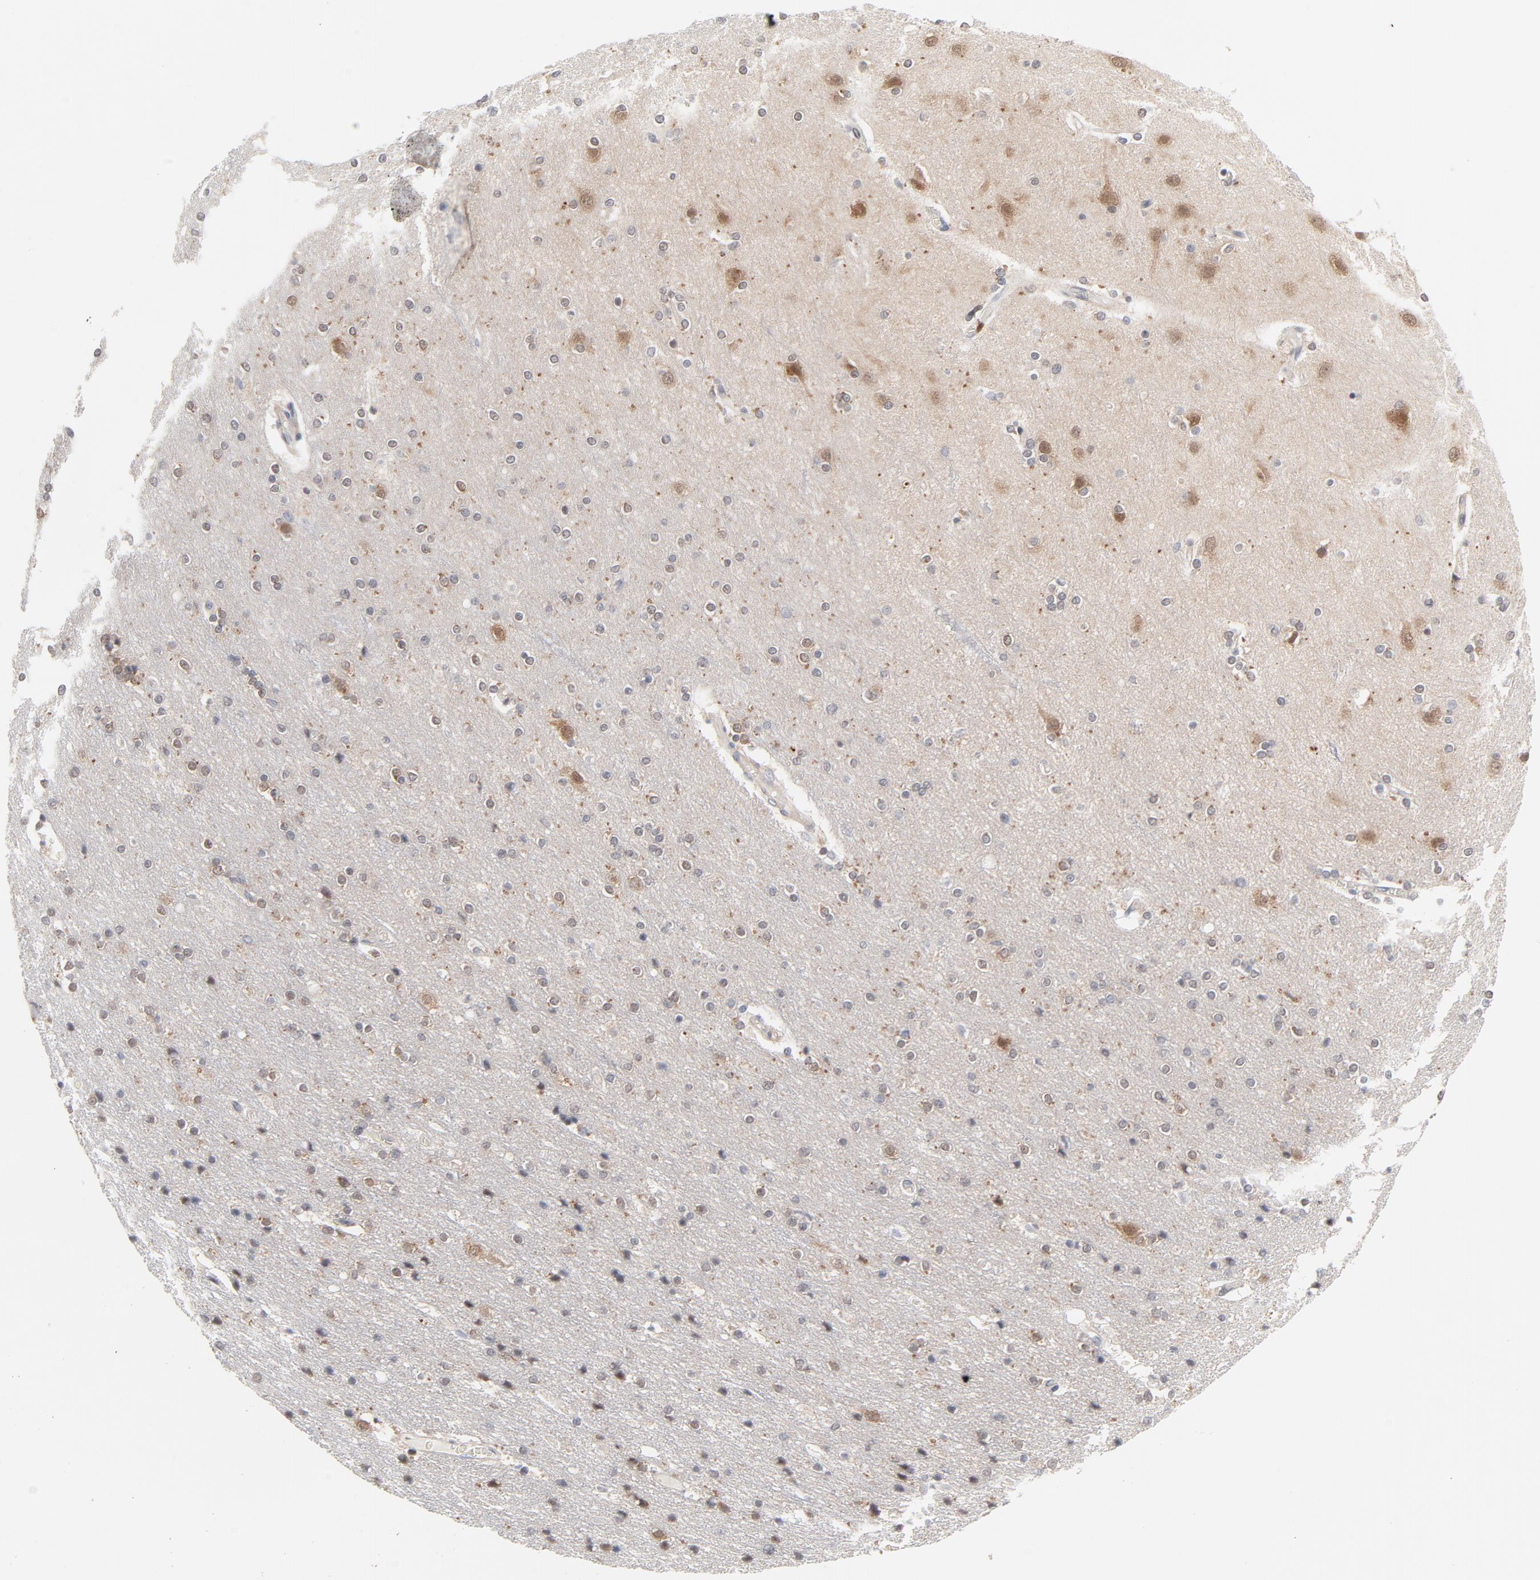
{"staining": {"intensity": "negative", "quantity": "none", "location": "none"}, "tissue": "cerebral cortex", "cell_type": "Endothelial cells", "image_type": "normal", "snomed": [{"axis": "morphology", "description": "Normal tissue, NOS"}, {"axis": "topography", "description": "Cerebral cortex"}], "caption": "Histopathology image shows no significant protein expression in endothelial cells of unremarkable cerebral cortex. Nuclei are stained in blue.", "gene": "UBL4A", "patient": {"sex": "female", "age": 54}}